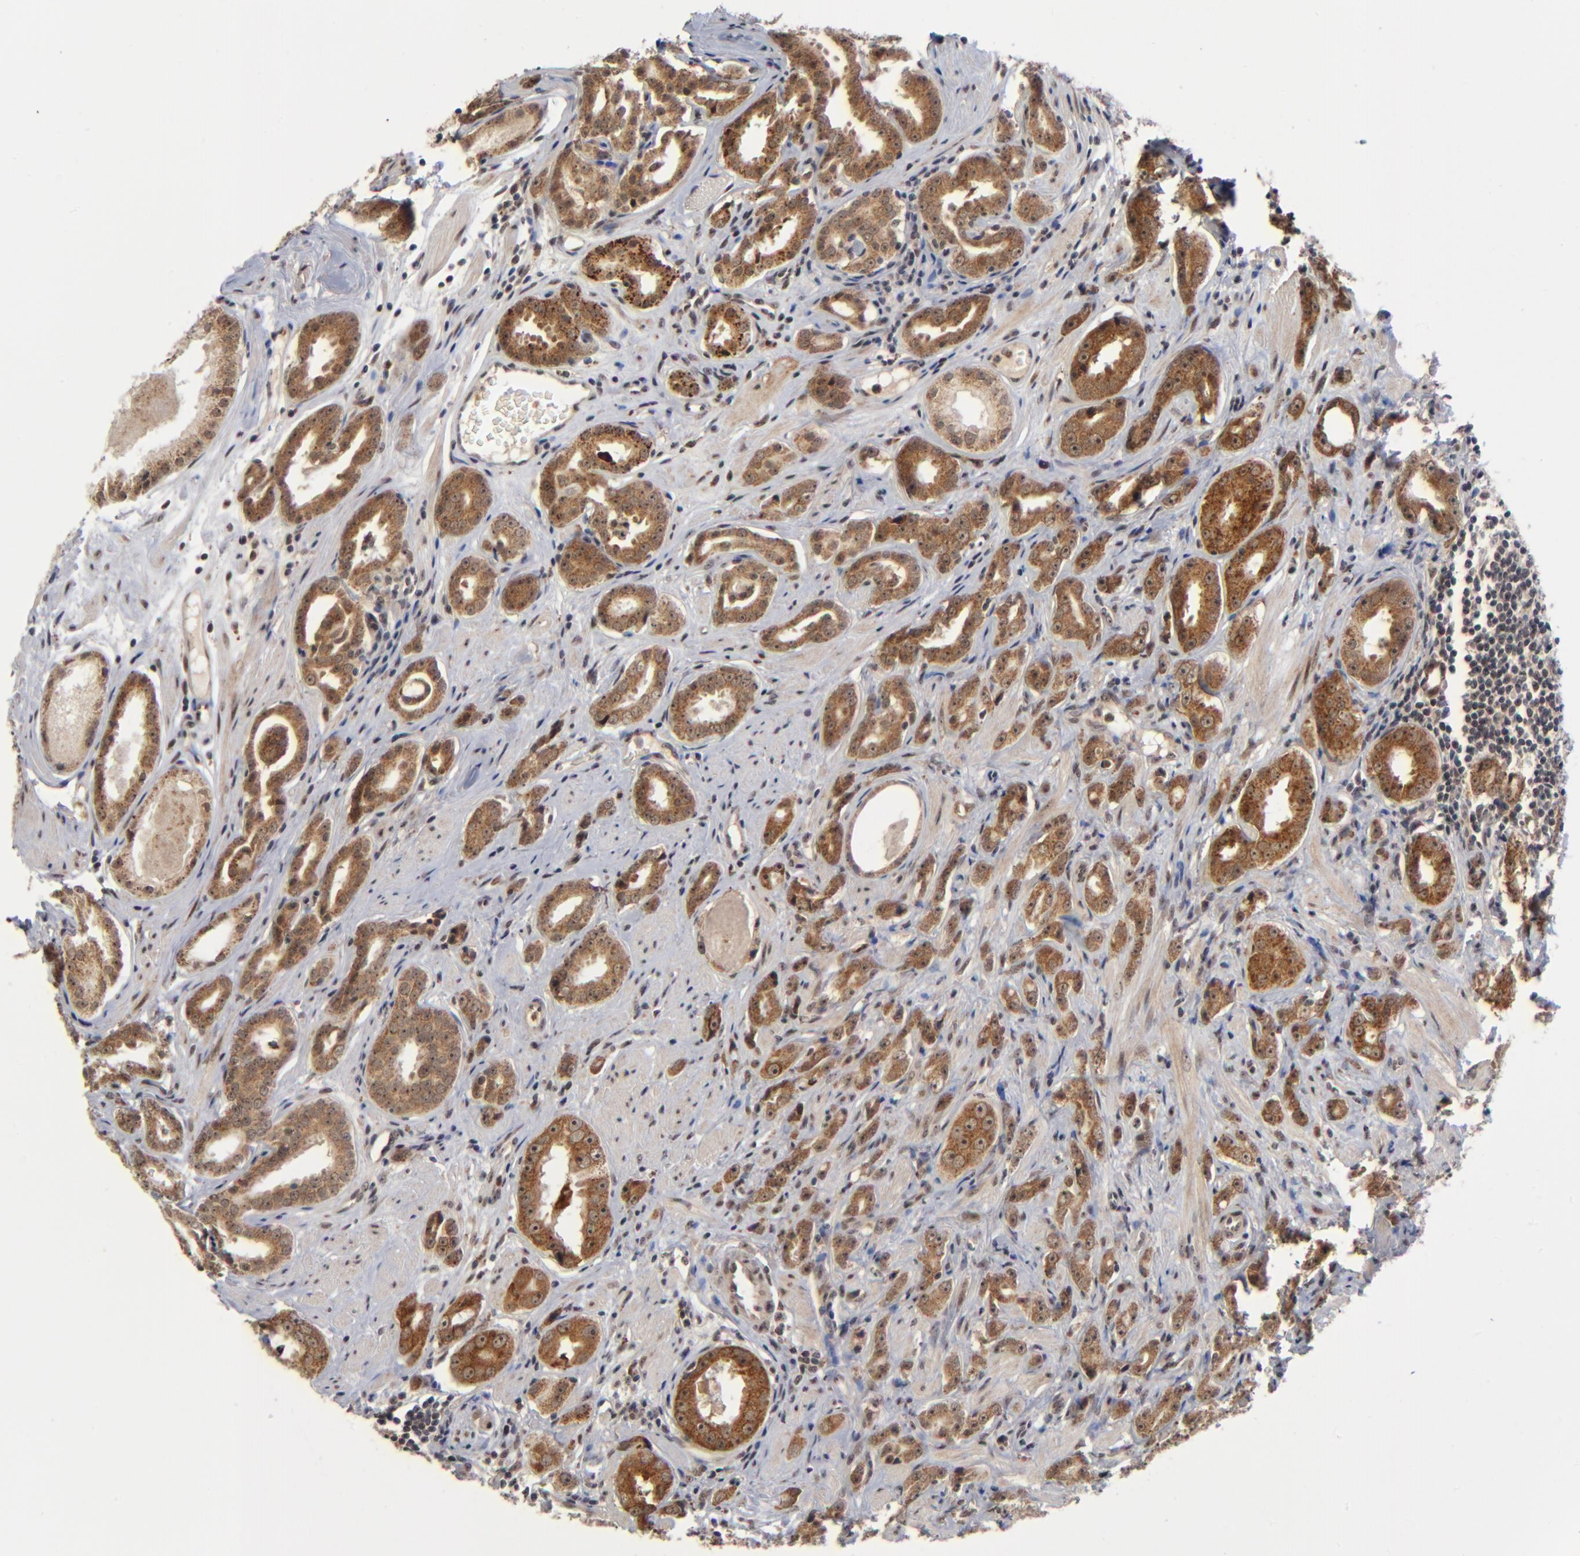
{"staining": {"intensity": "moderate", "quantity": ">75%", "location": "cytoplasmic/membranous,nuclear"}, "tissue": "prostate cancer", "cell_type": "Tumor cells", "image_type": "cancer", "snomed": [{"axis": "morphology", "description": "Adenocarcinoma, Medium grade"}, {"axis": "topography", "description": "Prostate"}], "caption": "The micrograph demonstrates immunohistochemical staining of prostate cancer. There is moderate cytoplasmic/membranous and nuclear expression is identified in about >75% of tumor cells.", "gene": "ZNF419", "patient": {"sex": "male", "age": 53}}